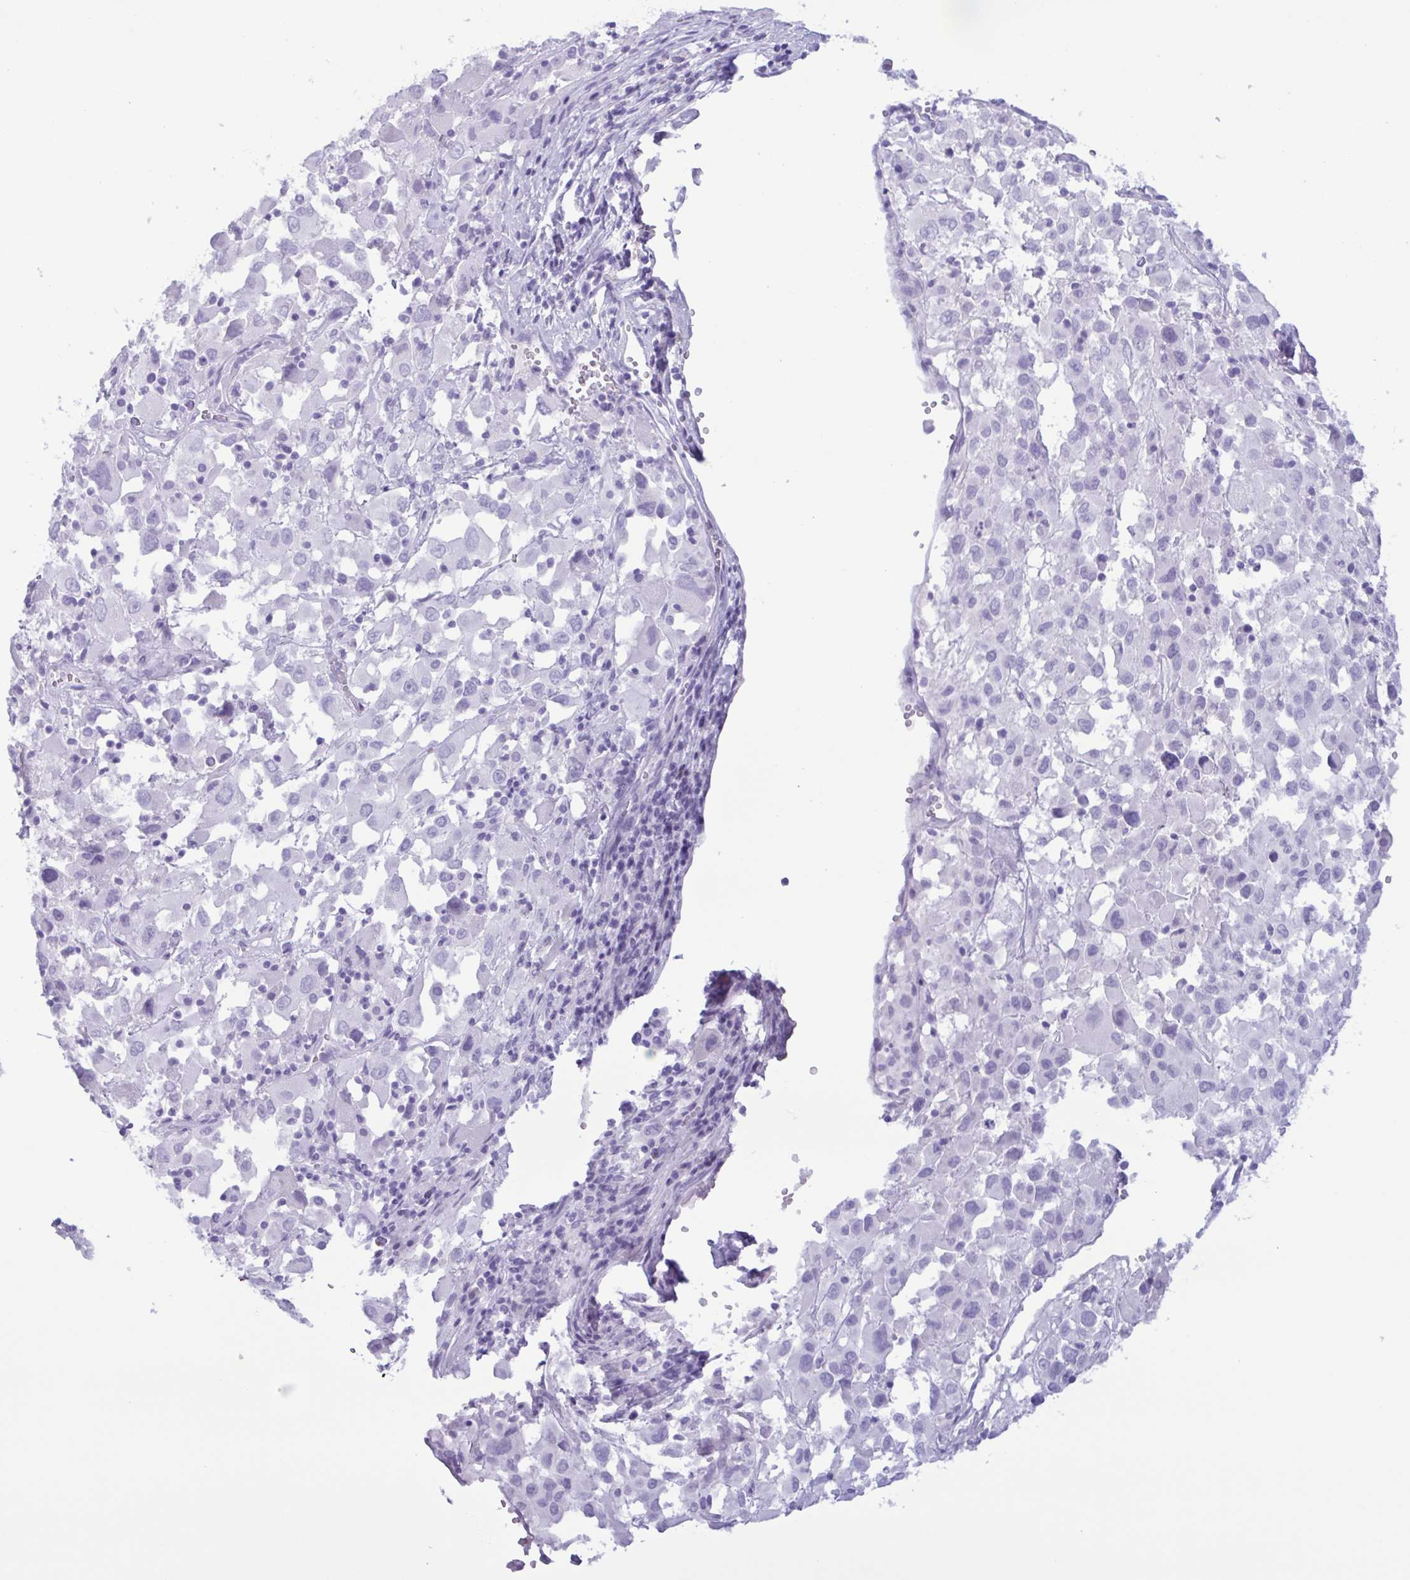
{"staining": {"intensity": "negative", "quantity": "none", "location": "none"}, "tissue": "melanoma", "cell_type": "Tumor cells", "image_type": "cancer", "snomed": [{"axis": "morphology", "description": "Malignant melanoma, Metastatic site"}, {"axis": "topography", "description": "Soft tissue"}], "caption": "A histopathology image of malignant melanoma (metastatic site) stained for a protein demonstrates no brown staining in tumor cells.", "gene": "LTF", "patient": {"sex": "male", "age": 50}}